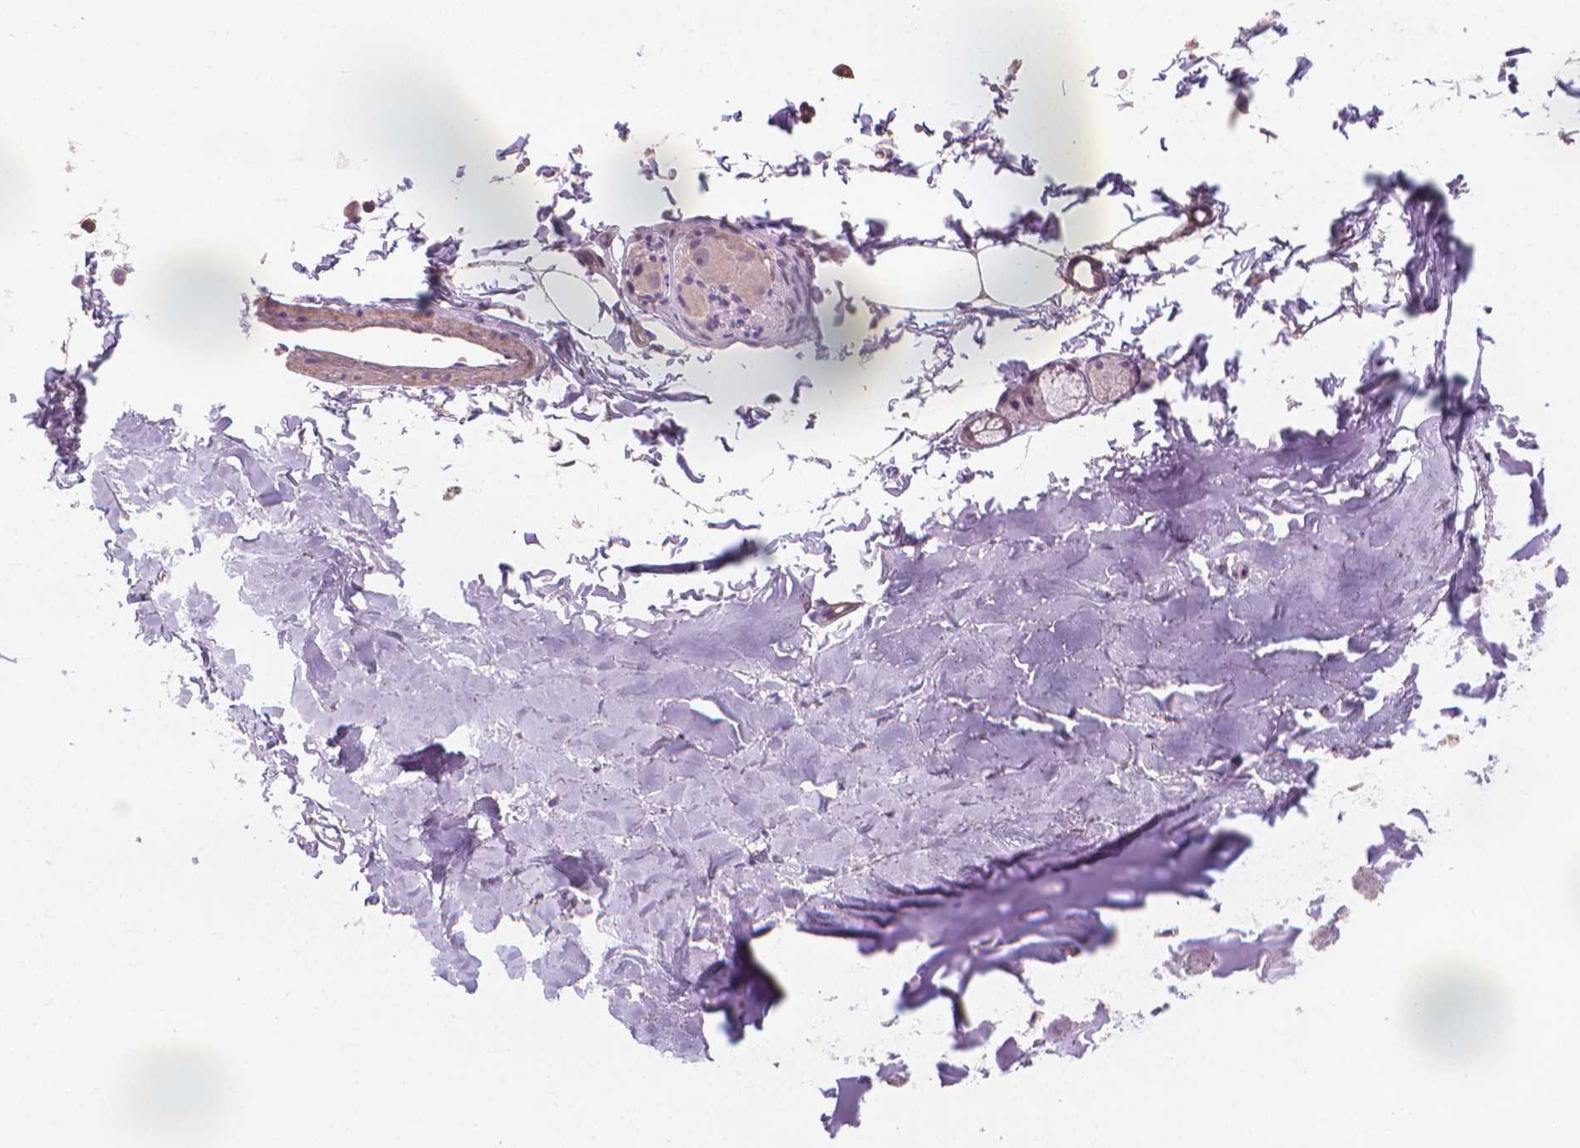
{"staining": {"intensity": "negative", "quantity": "none", "location": "none"}, "tissue": "adipose tissue", "cell_type": "Adipocytes", "image_type": "normal", "snomed": [{"axis": "morphology", "description": "Normal tissue, NOS"}, {"axis": "topography", "description": "Cartilage tissue"}, {"axis": "topography", "description": "Bronchus"}], "caption": "This is a photomicrograph of IHC staining of unremarkable adipose tissue, which shows no staining in adipocytes.", "gene": "CATIP", "patient": {"sex": "female", "age": 79}}